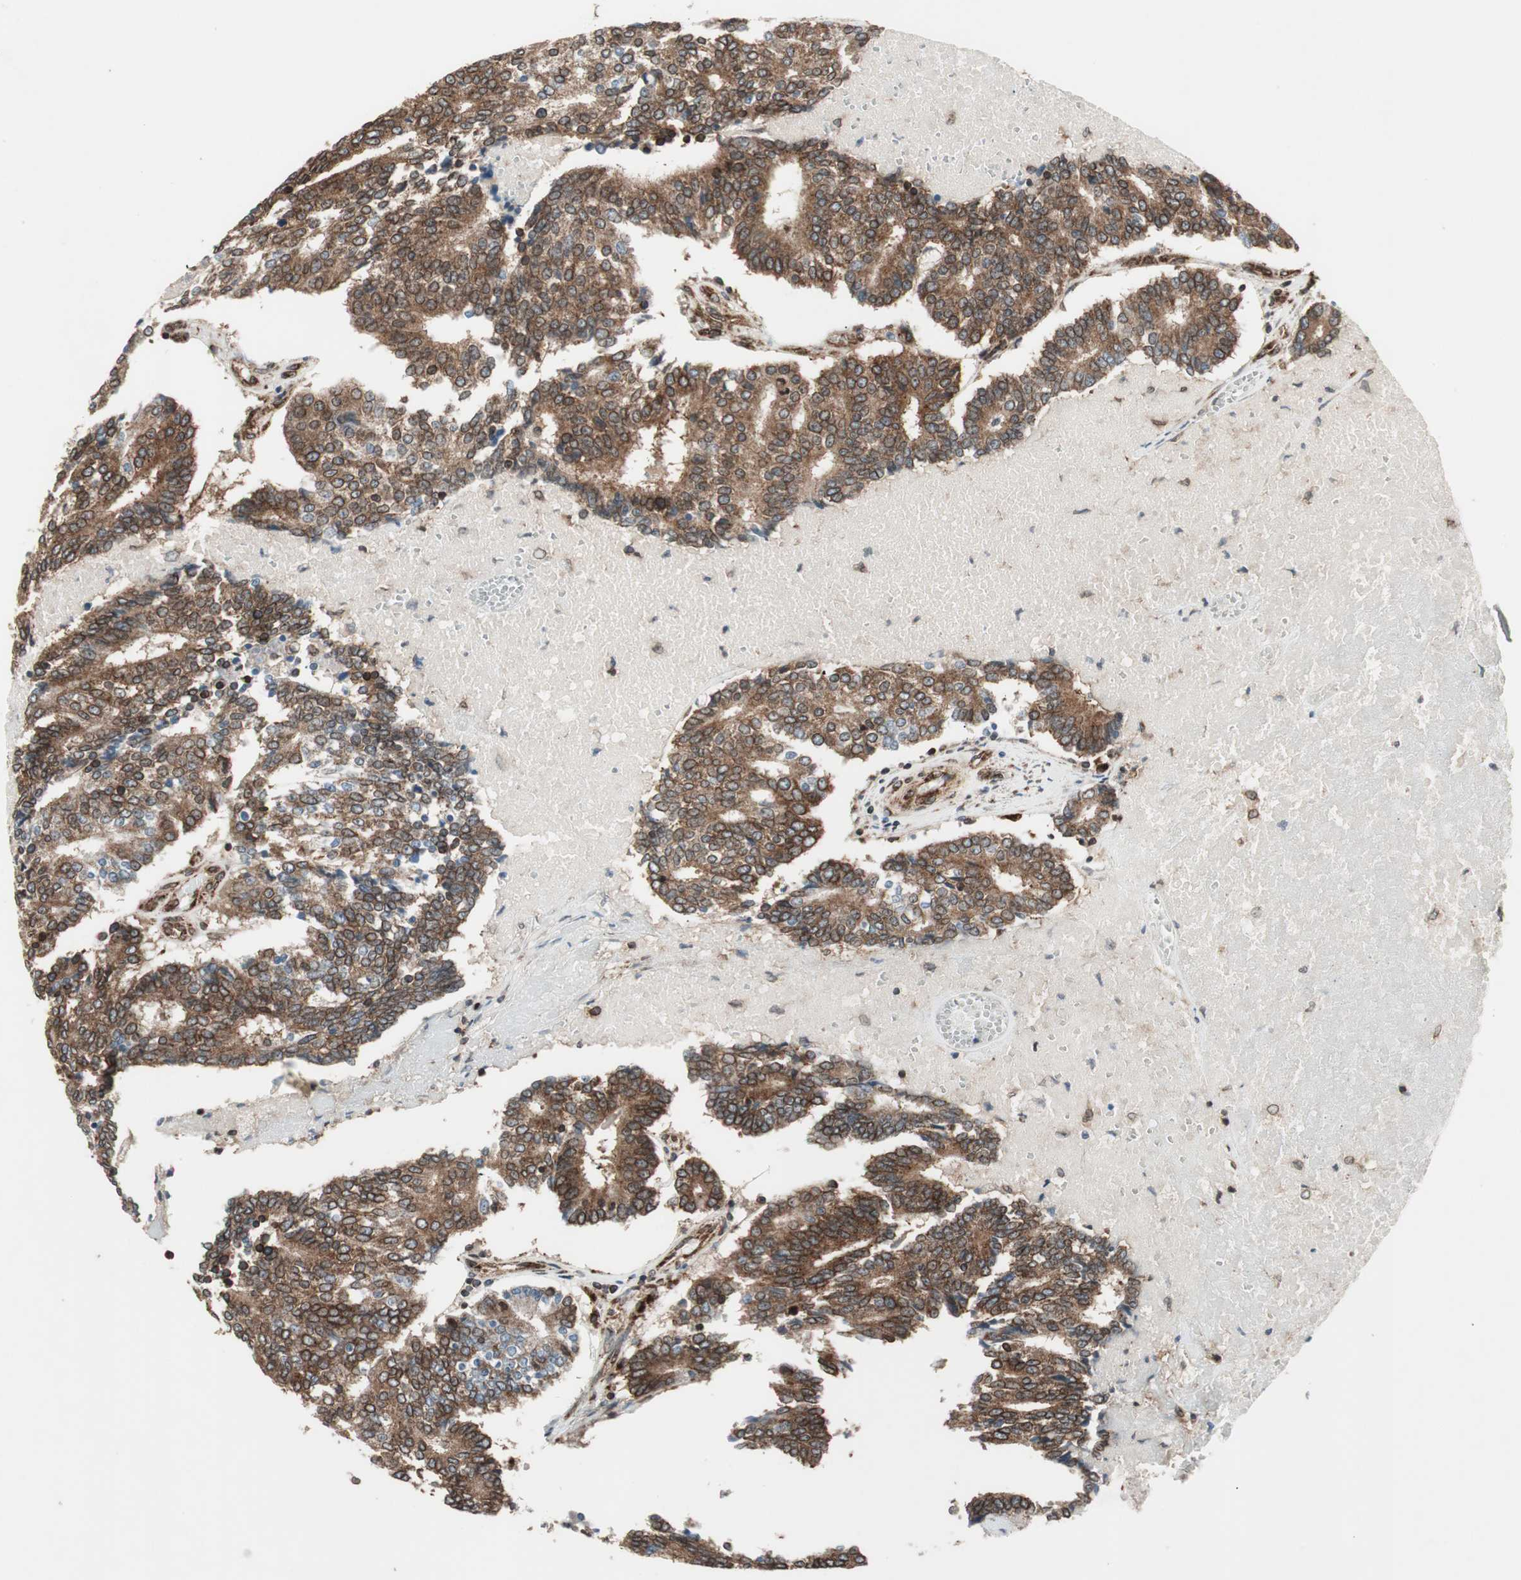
{"staining": {"intensity": "strong", "quantity": ">75%", "location": "cytoplasmic/membranous,nuclear"}, "tissue": "prostate cancer", "cell_type": "Tumor cells", "image_type": "cancer", "snomed": [{"axis": "morphology", "description": "Adenocarcinoma, High grade"}, {"axis": "topography", "description": "Prostate"}], "caption": "Immunohistochemistry (IHC) staining of adenocarcinoma (high-grade) (prostate), which reveals high levels of strong cytoplasmic/membranous and nuclear positivity in approximately >75% of tumor cells indicating strong cytoplasmic/membranous and nuclear protein expression. The staining was performed using DAB (3,3'-diaminobenzidine) (brown) for protein detection and nuclei were counterstained in hematoxylin (blue).", "gene": "NUP62", "patient": {"sex": "male", "age": 55}}